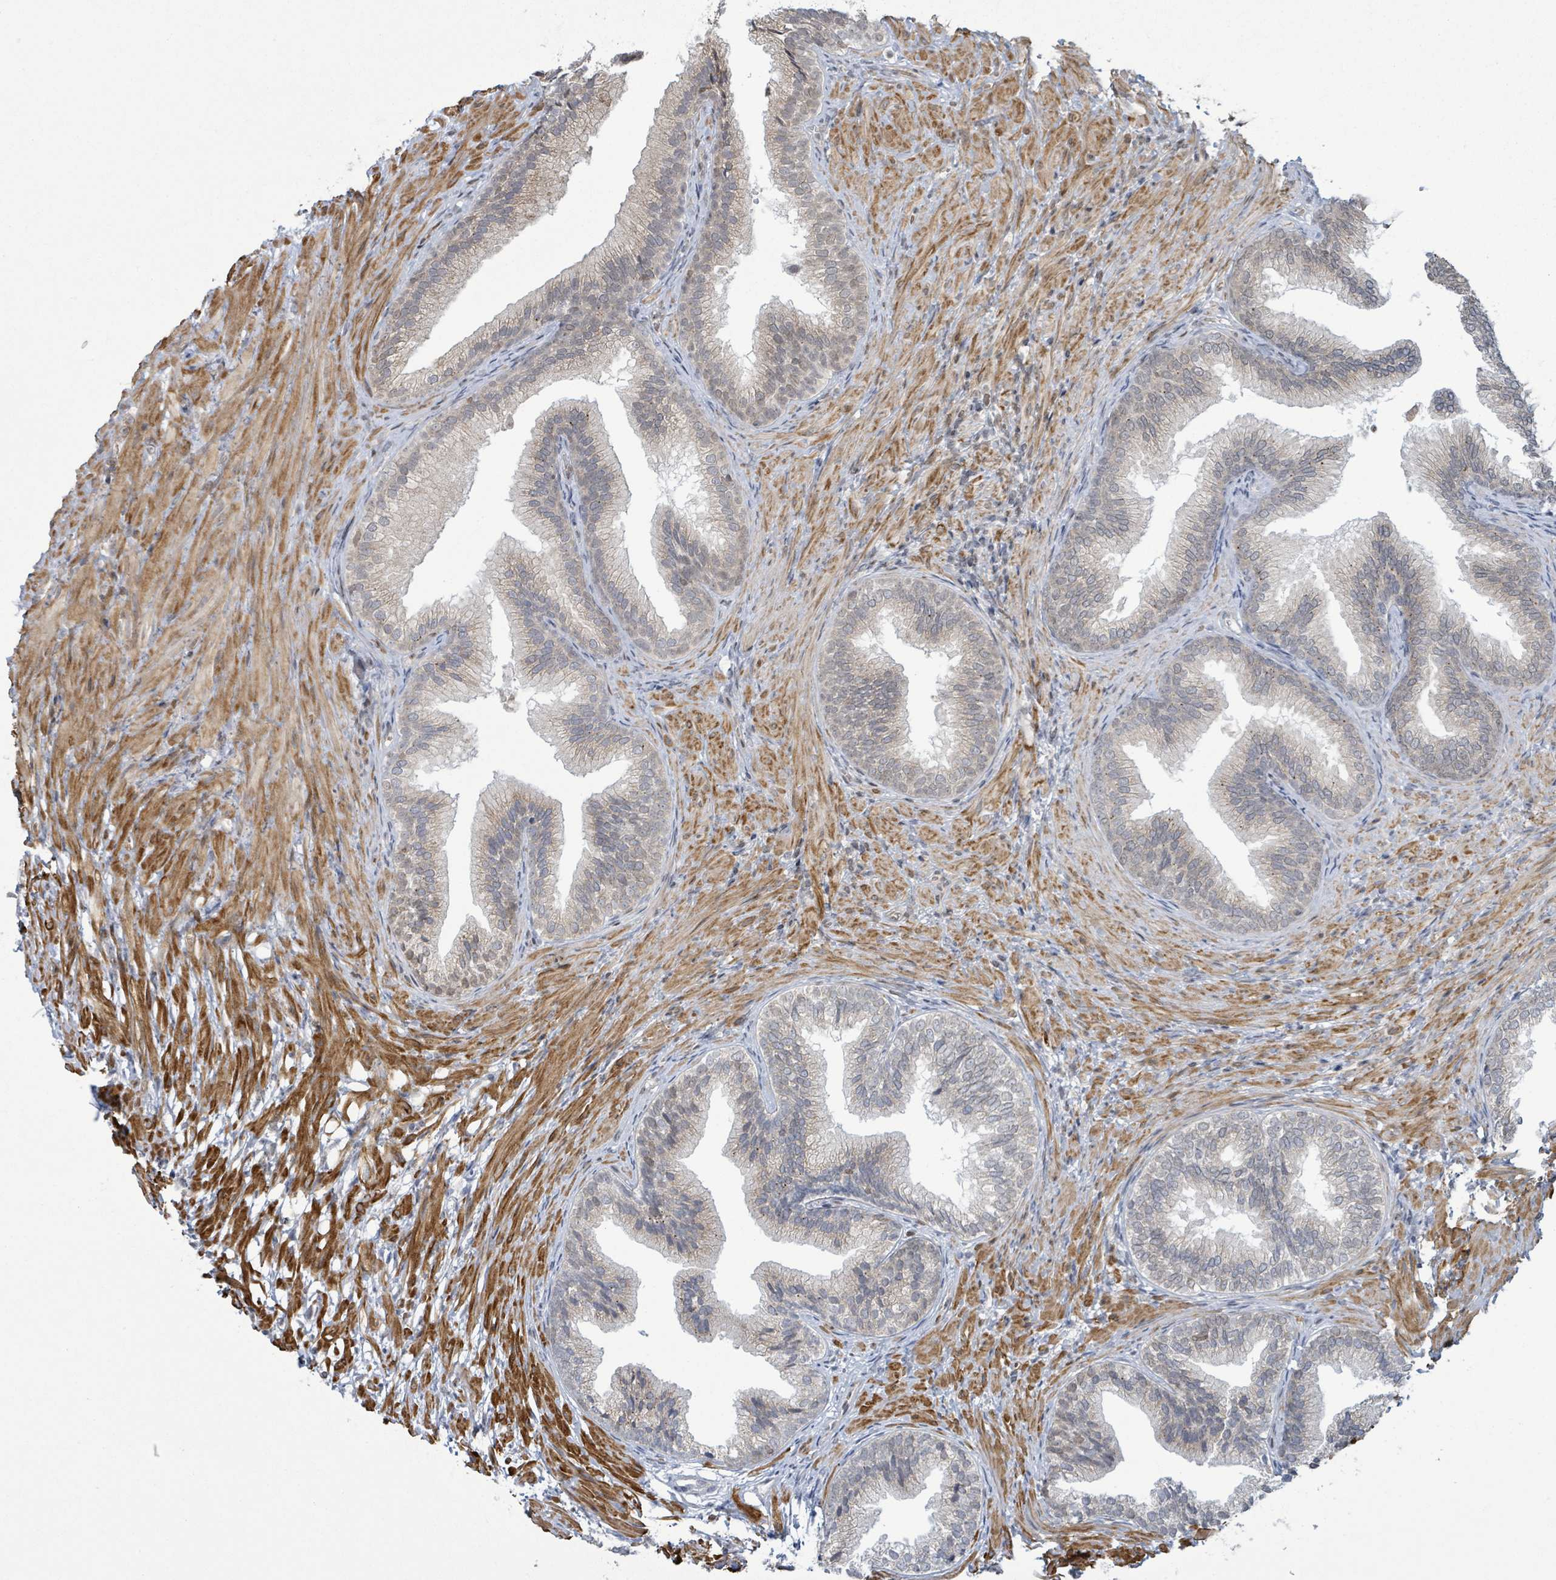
{"staining": {"intensity": "weak", "quantity": "25%-75%", "location": "cytoplasmic/membranous"}, "tissue": "prostate", "cell_type": "Glandular cells", "image_type": "normal", "snomed": [{"axis": "morphology", "description": "Normal tissue, NOS"}, {"axis": "topography", "description": "Prostate"}], "caption": "Normal prostate shows weak cytoplasmic/membranous positivity in about 25%-75% of glandular cells, visualized by immunohistochemistry.", "gene": "SBF2", "patient": {"sex": "male", "age": 76}}